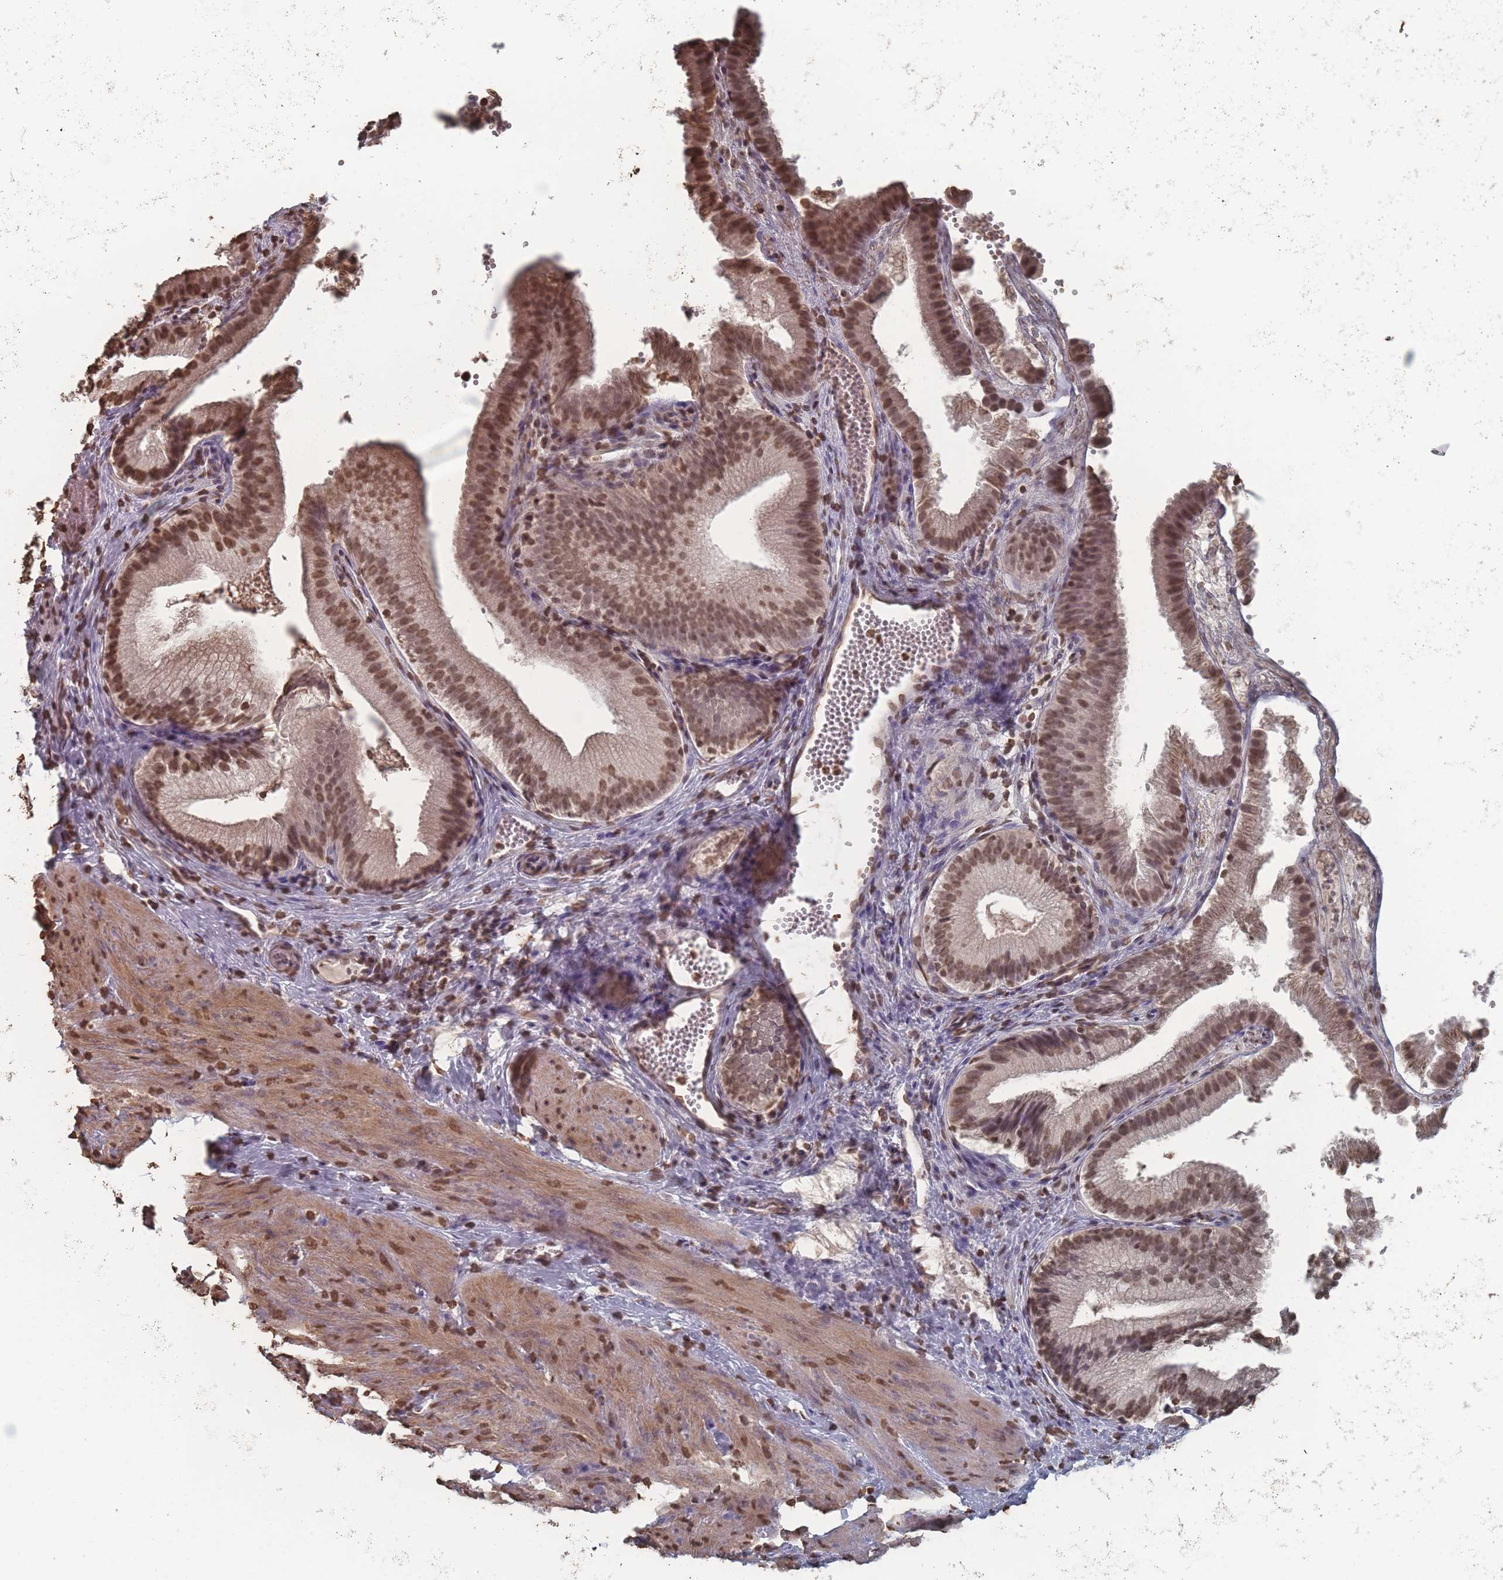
{"staining": {"intensity": "moderate", "quantity": ">75%", "location": "nuclear"}, "tissue": "gallbladder", "cell_type": "Glandular cells", "image_type": "normal", "snomed": [{"axis": "morphology", "description": "Normal tissue, NOS"}, {"axis": "topography", "description": "Gallbladder"}], "caption": "Brown immunohistochemical staining in normal human gallbladder displays moderate nuclear expression in approximately >75% of glandular cells. (Stains: DAB (3,3'-diaminobenzidine) in brown, nuclei in blue, Microscopy: brightfield microscopy at high magnification).", "gene": "PLEKHG5", "patient": {"sex": "female", "age": 30}}